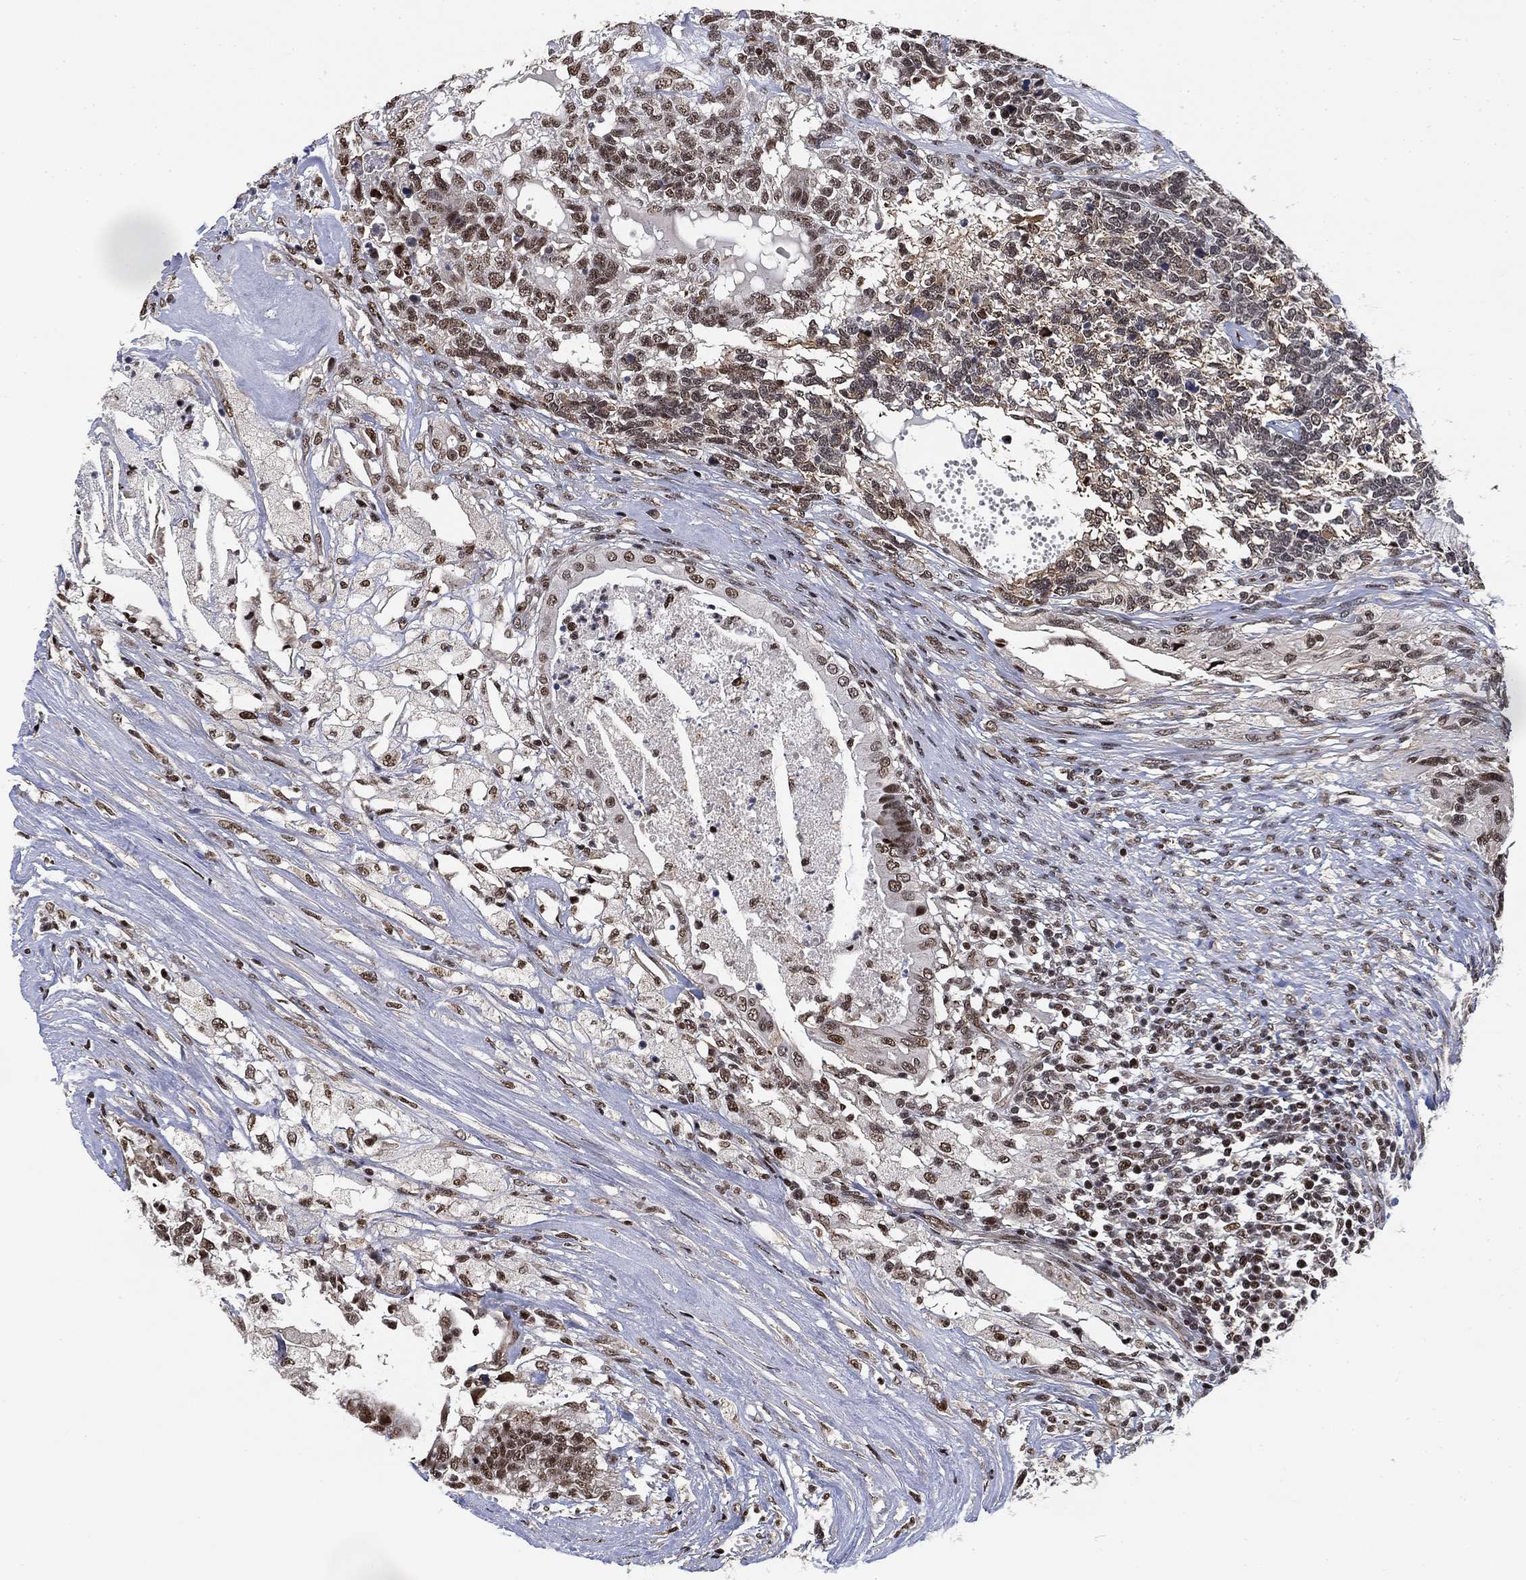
{"staining": {"intensity": "moderate", "quantity": "25%-75%", "location": "nuclear"}, "tissue": "testis cancer", "cell_type": "Tumor cells", "image_type": "cancer", "snomed": [{"axis": "morphology", "description": "Seminoma, NOS"}, {"axis": "morphology", "description": "Carcinoma, Embryonal, NOS"}, {"axis": "topography", "description": "Testis"}], "caption": "Moderate nuclear staining for a protein is seen in about 25%-75% of tumor cells of testis seminoma using immunohistochemistry.", "gene": "ZSCAN30", "patient": {"sex": "male", "age": 41}}